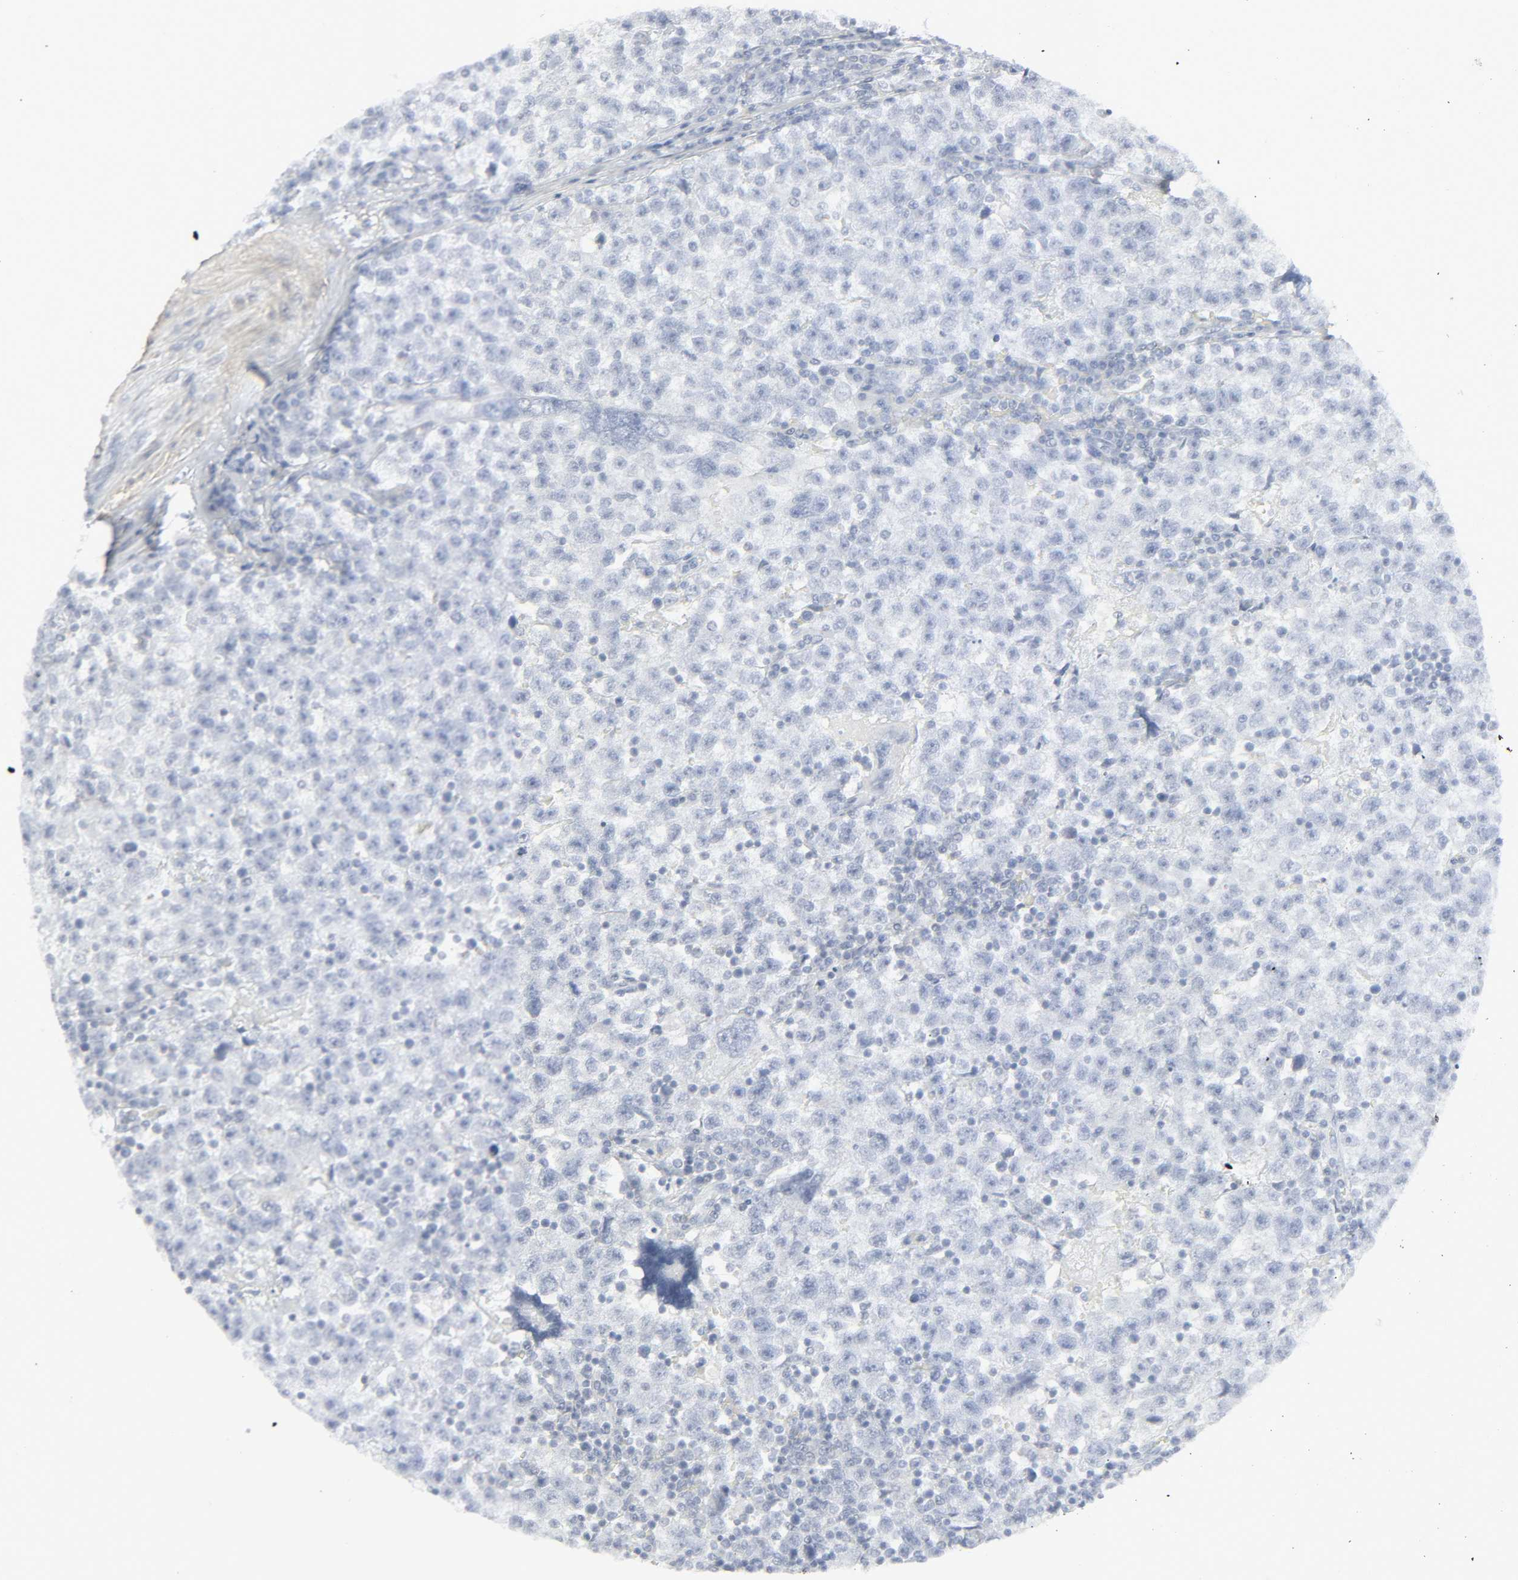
{"staining": {"intensity": "negative", "quantity": "none", "location": "none"}, "tissue": "testis cancer", "cell_type": "Tumor cells", "image_type": "cancer", "snomed": [{"axis": "morphology", "description": "Seminoma, NOS"}, {"axis": "topography", "description": "Testis"}], "caption": "DAB (3,3'-diaminobenzidine) immunohistochemical staining of testis cancer displays no significant staining in tumor cells.", "gene": "ZBTB16", "patient": {"sex": "male", "age": 22}}